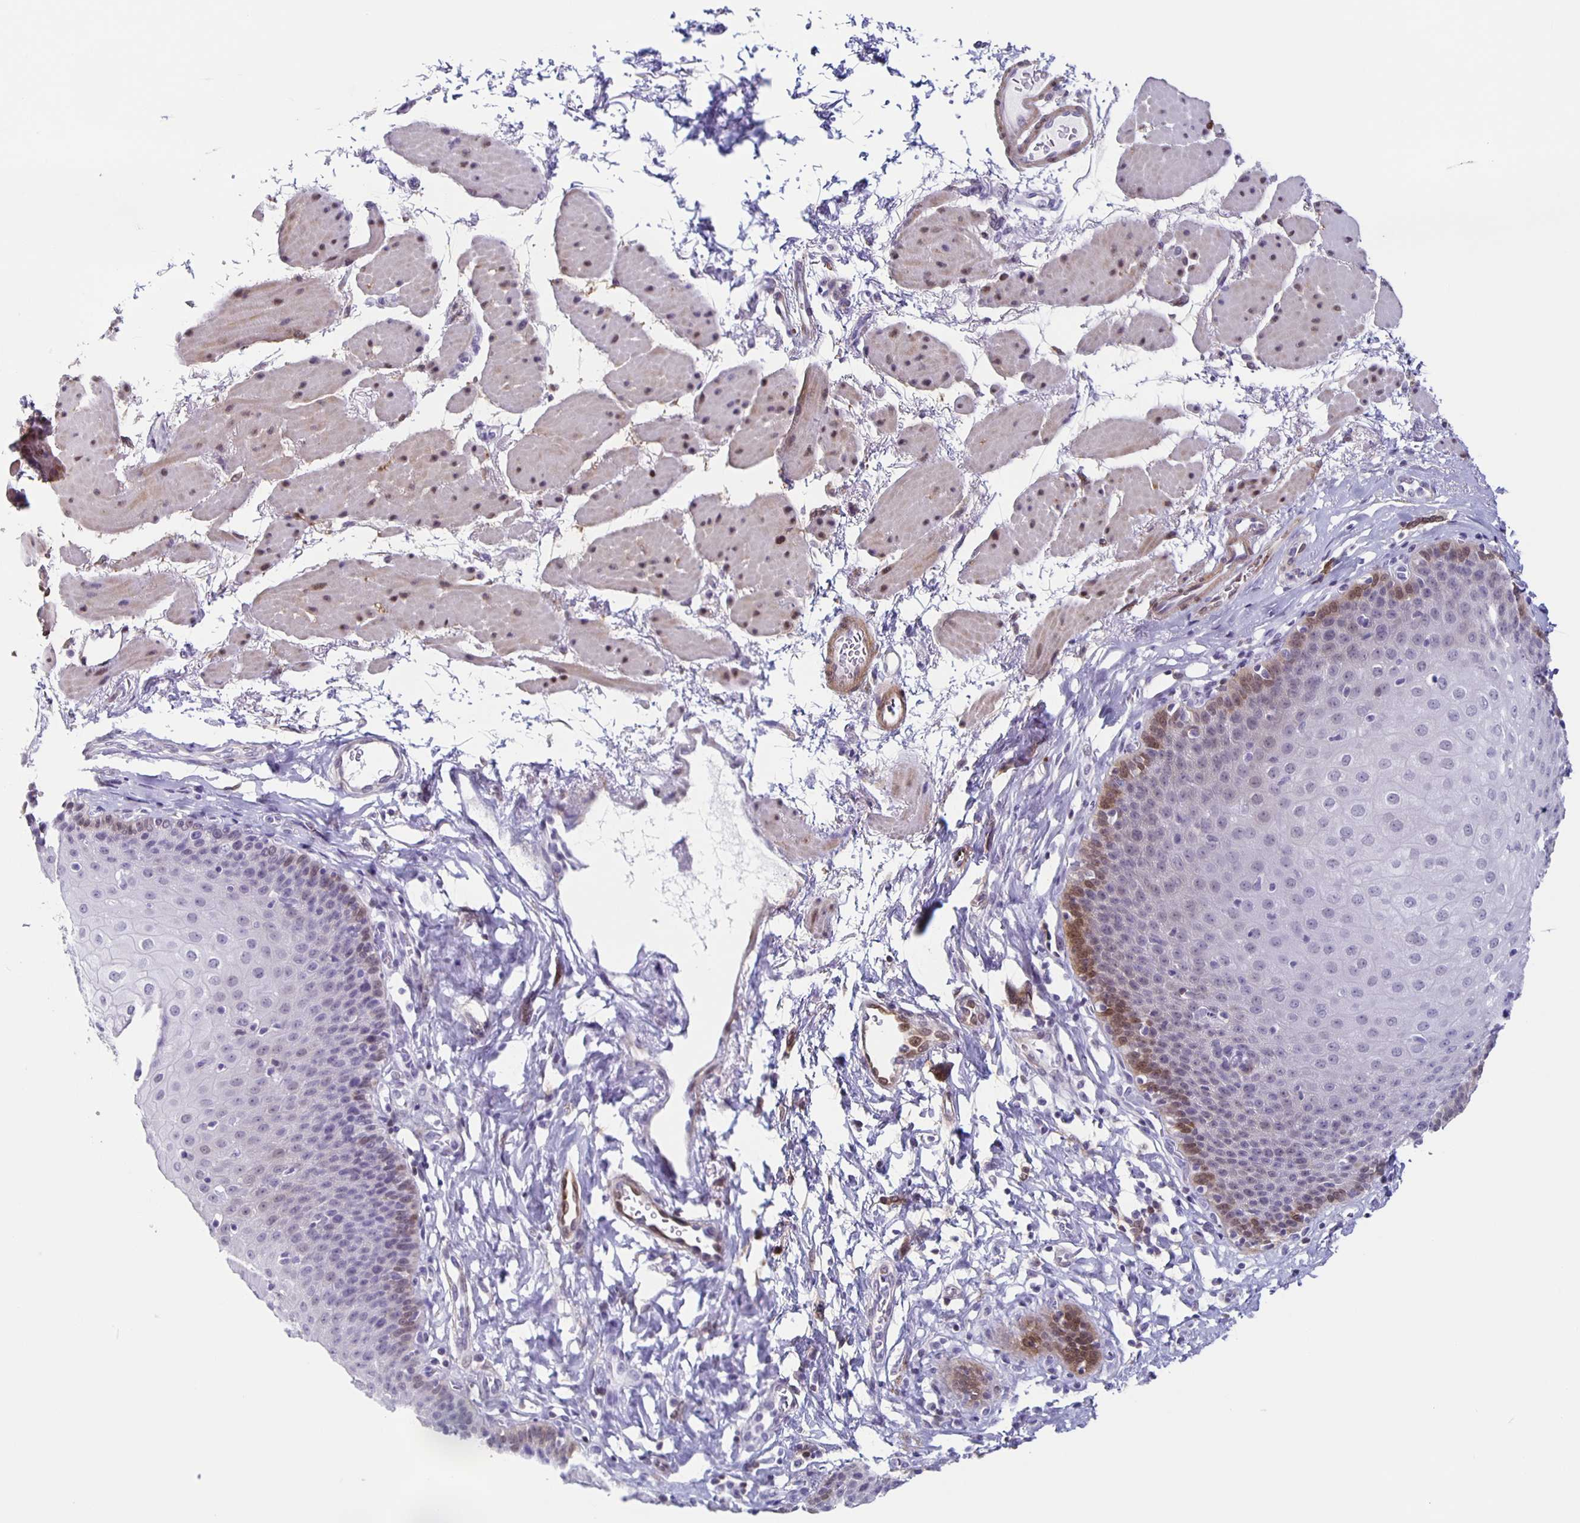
{"staining": {"intensity": "moderate", "quantity": "<25%", "location": "cytoplasmic/membranous,nuclear"}, "tissue": "esophagus", "cell_type": "Squamous epithelial cells", "image_type": "normal", "snomed": [{"axis": "morphology", "description": "Normal tissue, NOS"}, {"axis": "topography", "description": "Esophagus"}], "caption": "A high-resolution image shows immunohistochemistry staining of normal esophagus, which exhibits moderate cytoplasmic/membranous,nuclear positivity in about <25% of squamous epithelial cells. The protein is stained brown, and the nuclei are stained in blue (DAB IHC with brightfield microscopy, high magnification).", "gene": "TPPP", "patient": {"sex": "female", "age": 81}}